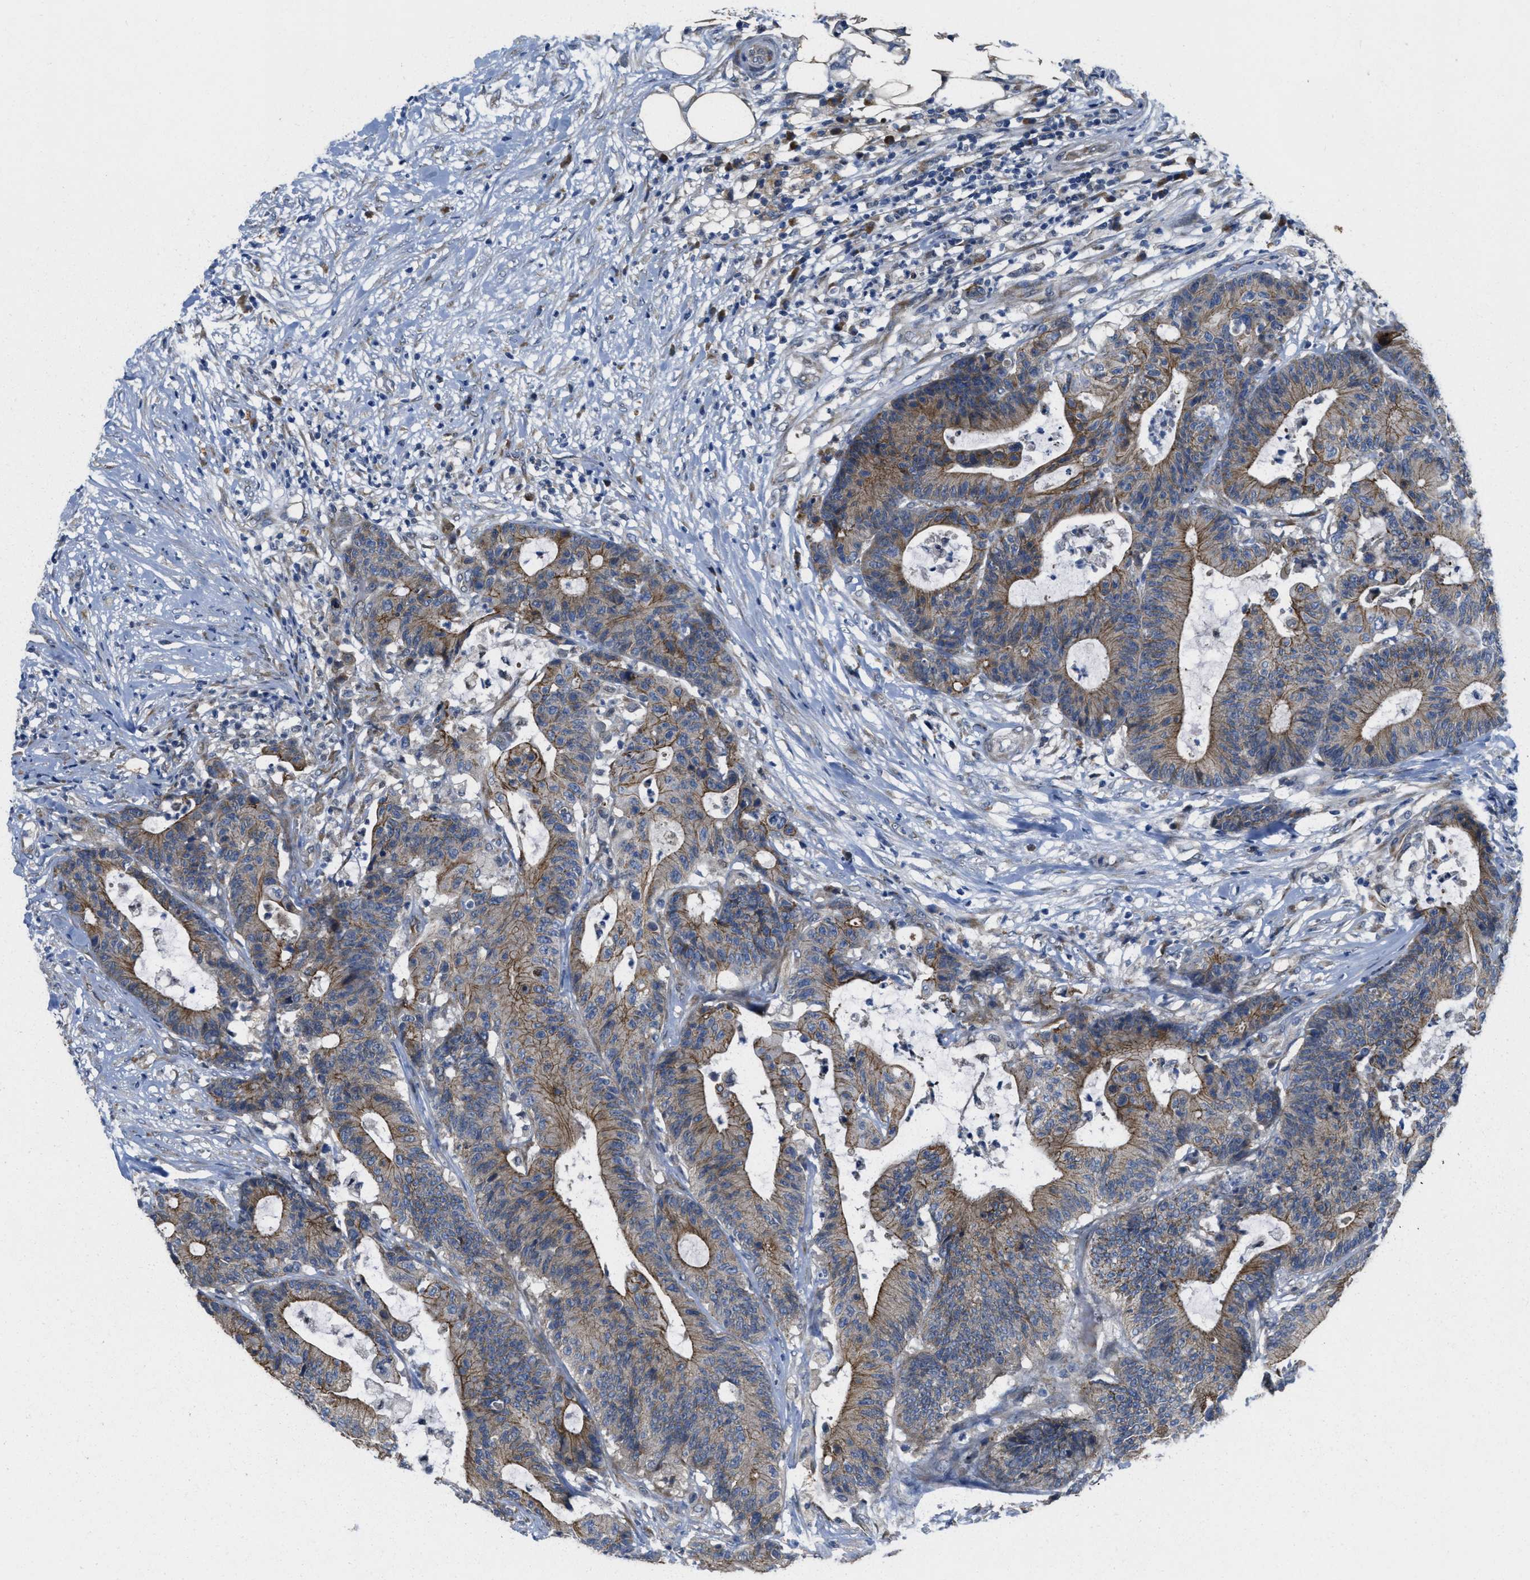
{"staining": {"intensity": "moderate", "quantity": "25%-75%", "location": "cytoplasmic/membranous"}, "tissue": "colorectal cancer", "cell_type": "Tumor cells", "image_type": "cancer", "snomed": [{"axis": "morphology", "description": "Adenocarcinoma, NOS"}, {"axis": "topography", "description": "Colon"}], "caption": "A brown stain shows moderate cytoplasmic/membranous expression of a protein in colorectal adenocarcinoma tumor cells.", "gene": "CDPF1", "patient": {"sex": "female", "age": 84}}